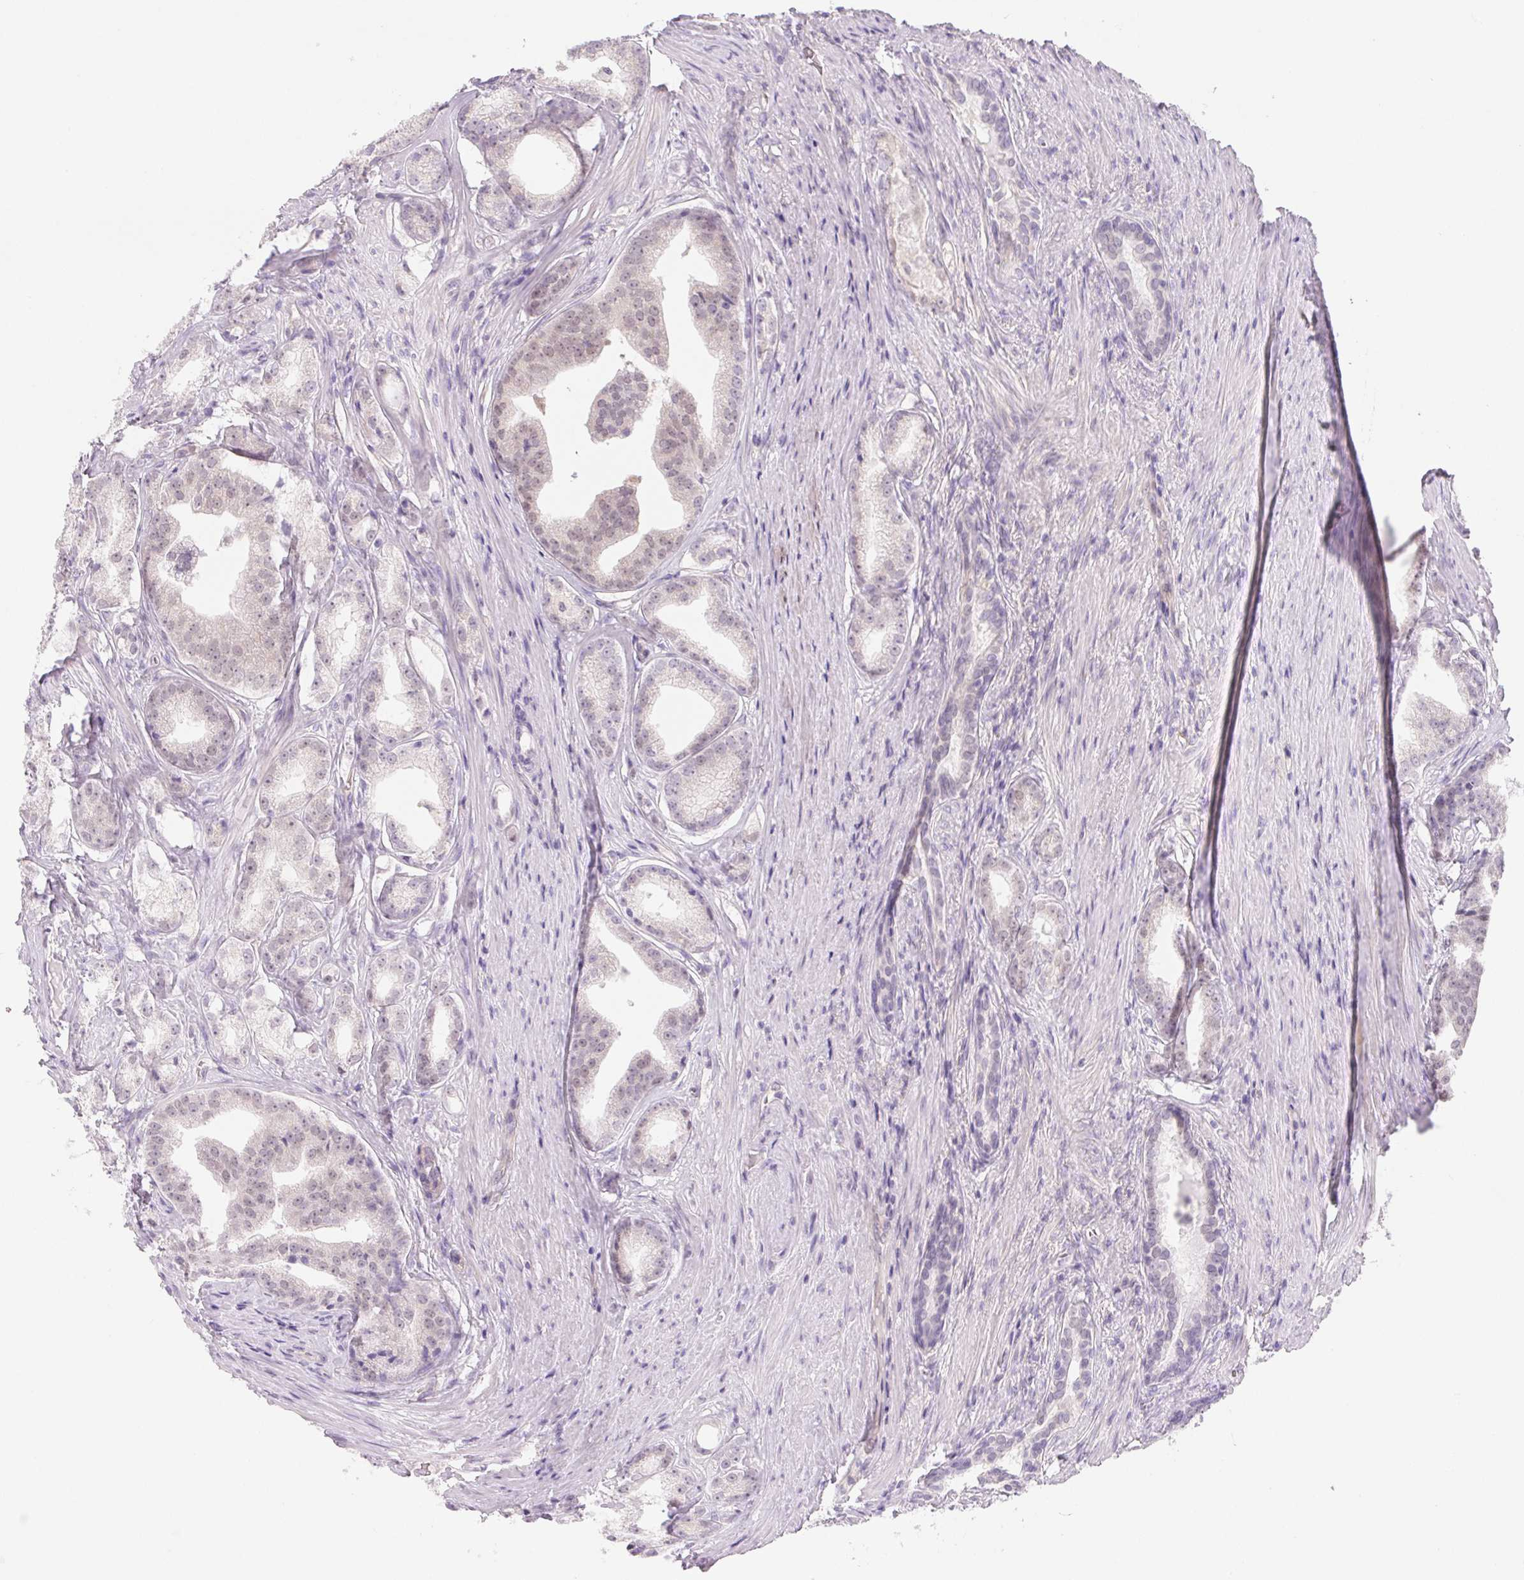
{"staining": {"intensity": "negative", "quantity": "none", "location": "none"}, "tissue": "prostate cancer", "cell_type": "Tumor cells", "image_type": "cancer", "snomed": [{"axis": "morphology", "description": "Adenocarcinoma, Low grade"}, {"axis": "topography", "description": "Prostate"}], "caption": "This micrograph is of adenocarcinoma (low-grade) (prostate) stained with immunohistochemistry to label a protein in brown with the nuclei are counter-stained blue. There is no expression in tumor cells.", "gene": "CTNND2", "patient": {"sex": "male", "age": 65}}